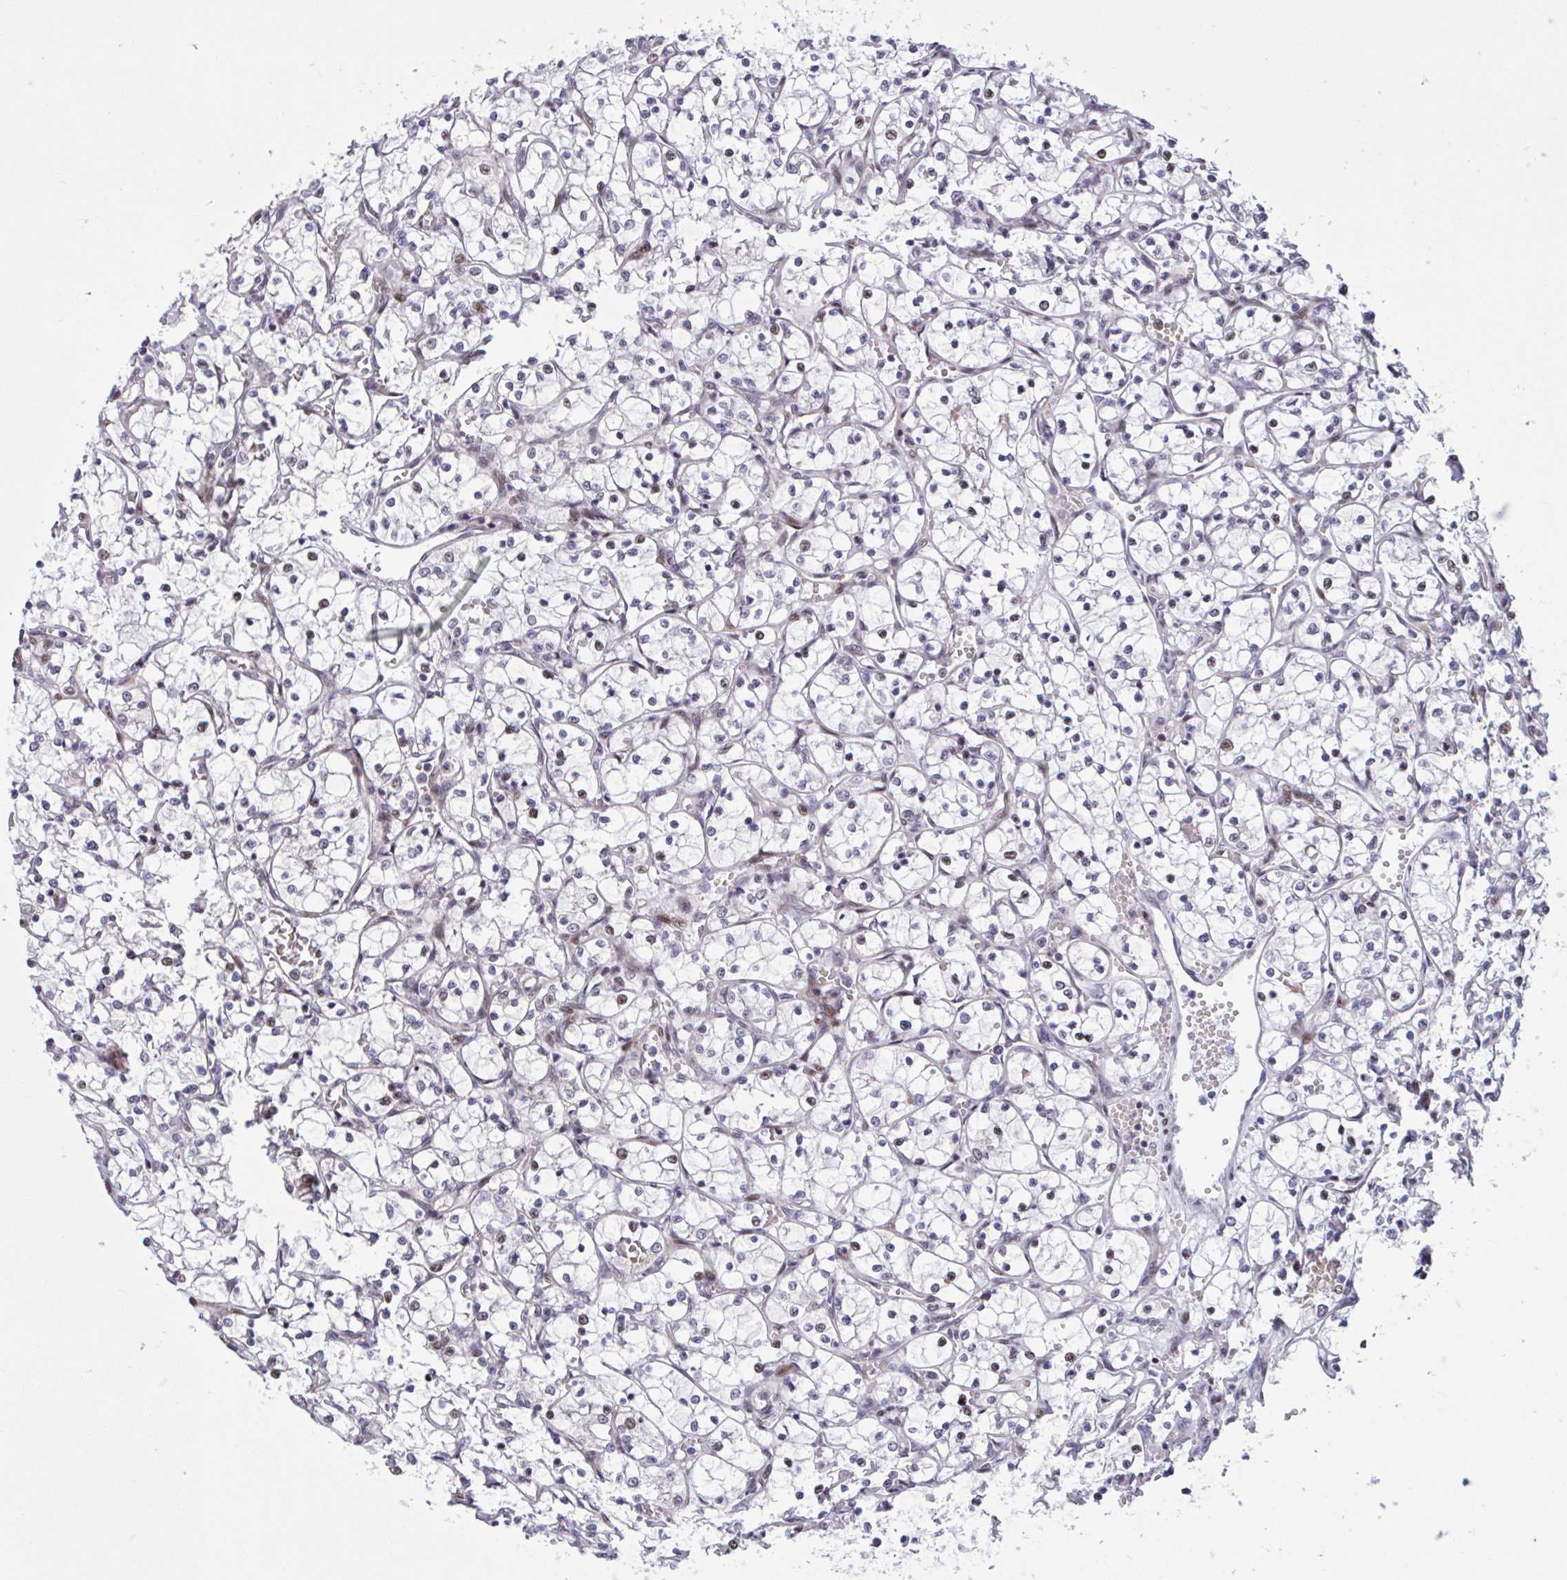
{"staining": {"intensity": "moderate", "quantity": "<25%", "location": "nuclear"}, "tissue": "renal cancer", "cell_type": "Tumor cells", "image_type": "cancer", "snomed": [{"axis": "morphology", "description": "Adenocarcinoma, NOS"}, {"axis": "topography", "description": "Kidney"}], "caption": "Immunohistochemical staining of renal adenocarcinoma displays moderate nuclear protein staining in about <25% of tumor cells.", "gene": "RBL1", "patient": {"sex": "female", "age": 69}}